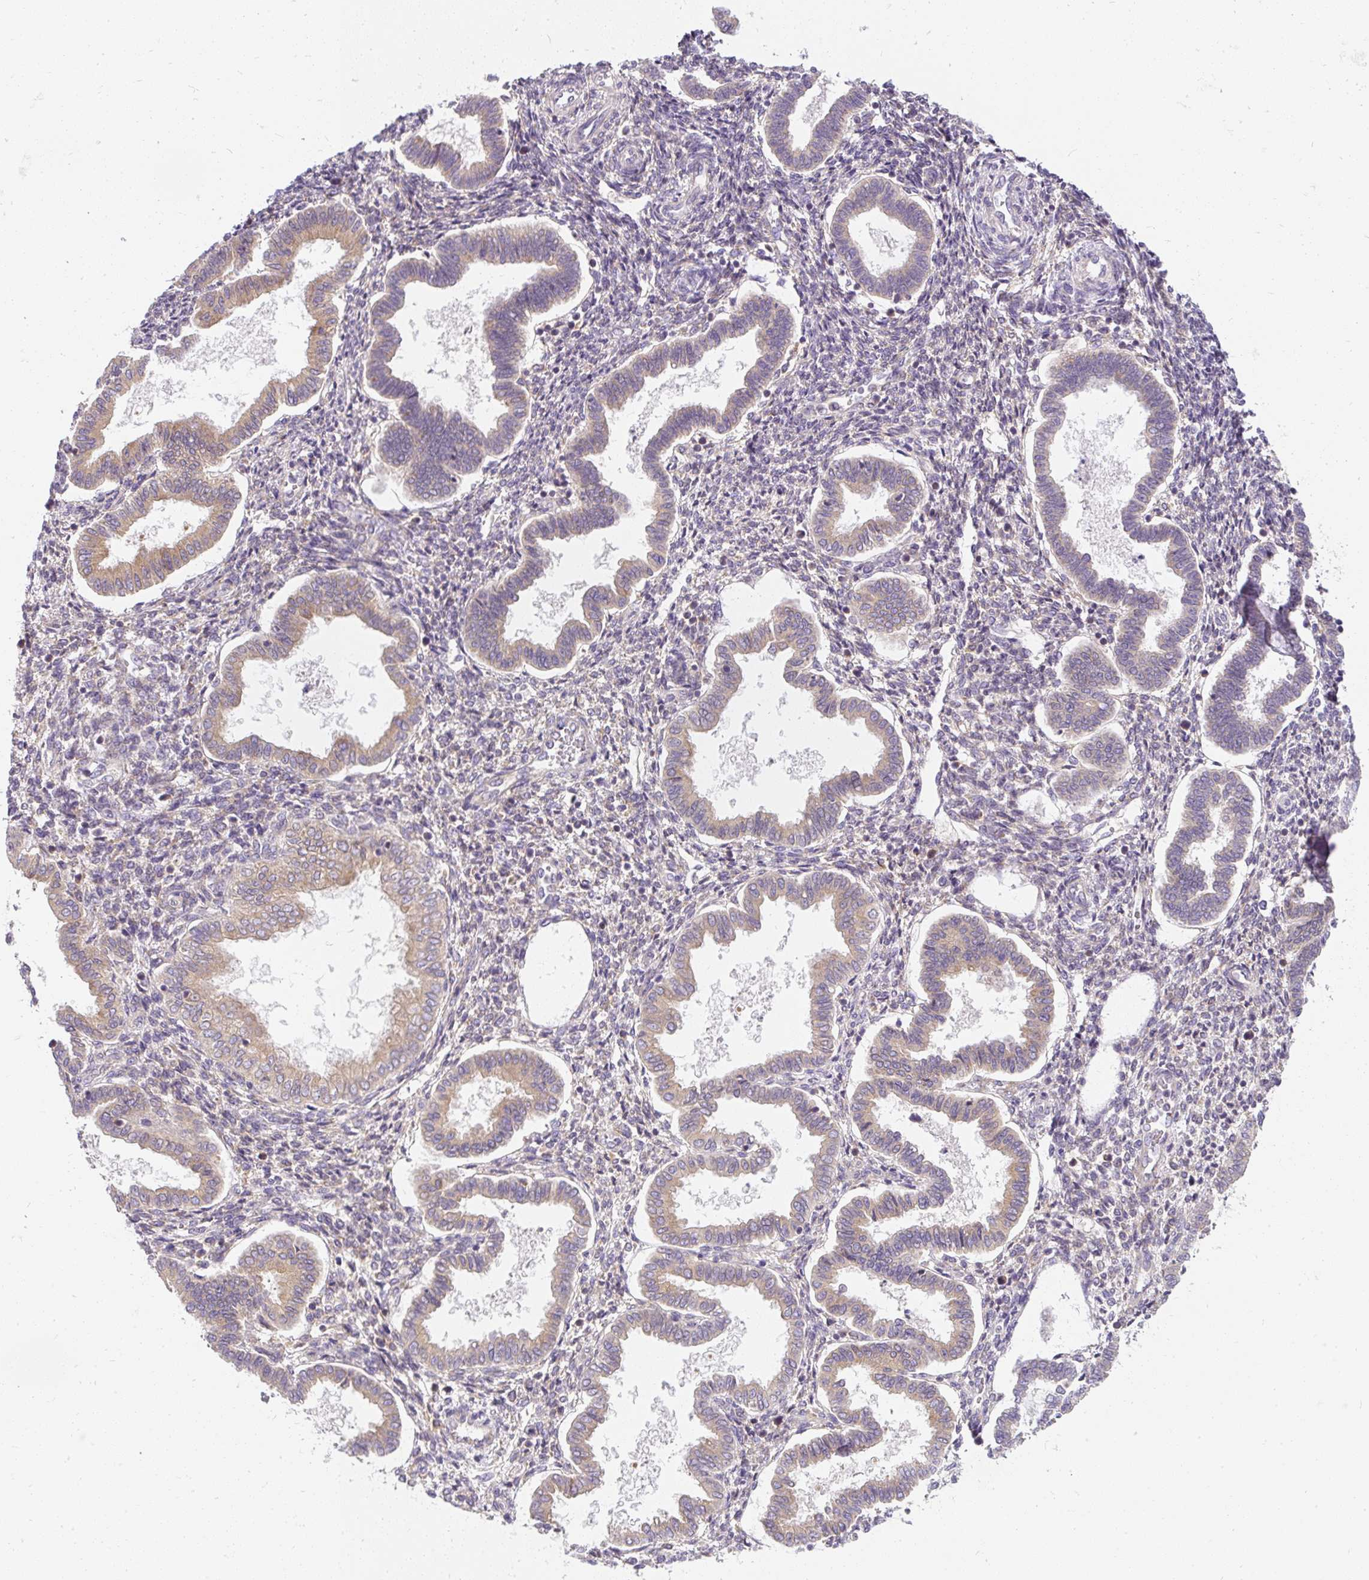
{"staining": {"intensity": "weak", "quantity": "25%-75%", "location": "cytoplasmic/membranous"}, "tissue": "endometrium", "cell_type": "Cells in endometrial stroma", "image_type": "normal", "snomed": [{"axis": "morphology", "description": "Normal tissue, NOS"}, {"axis": "topography", "description": "Endometrium"}], "caption": "Cells in endometrial stroma reveal low levels of weak cytoplasmic/membranous positivity in about 25%-75% of cells in normal human endometrium. The staining was performed using DAB to visualize the protein expression in brown, while the nuclei were stained in blue with hematoxylin (Magnification: 20x).", "gene": "CYP20A1", "patient": {"sex": "female", "age": 24}}